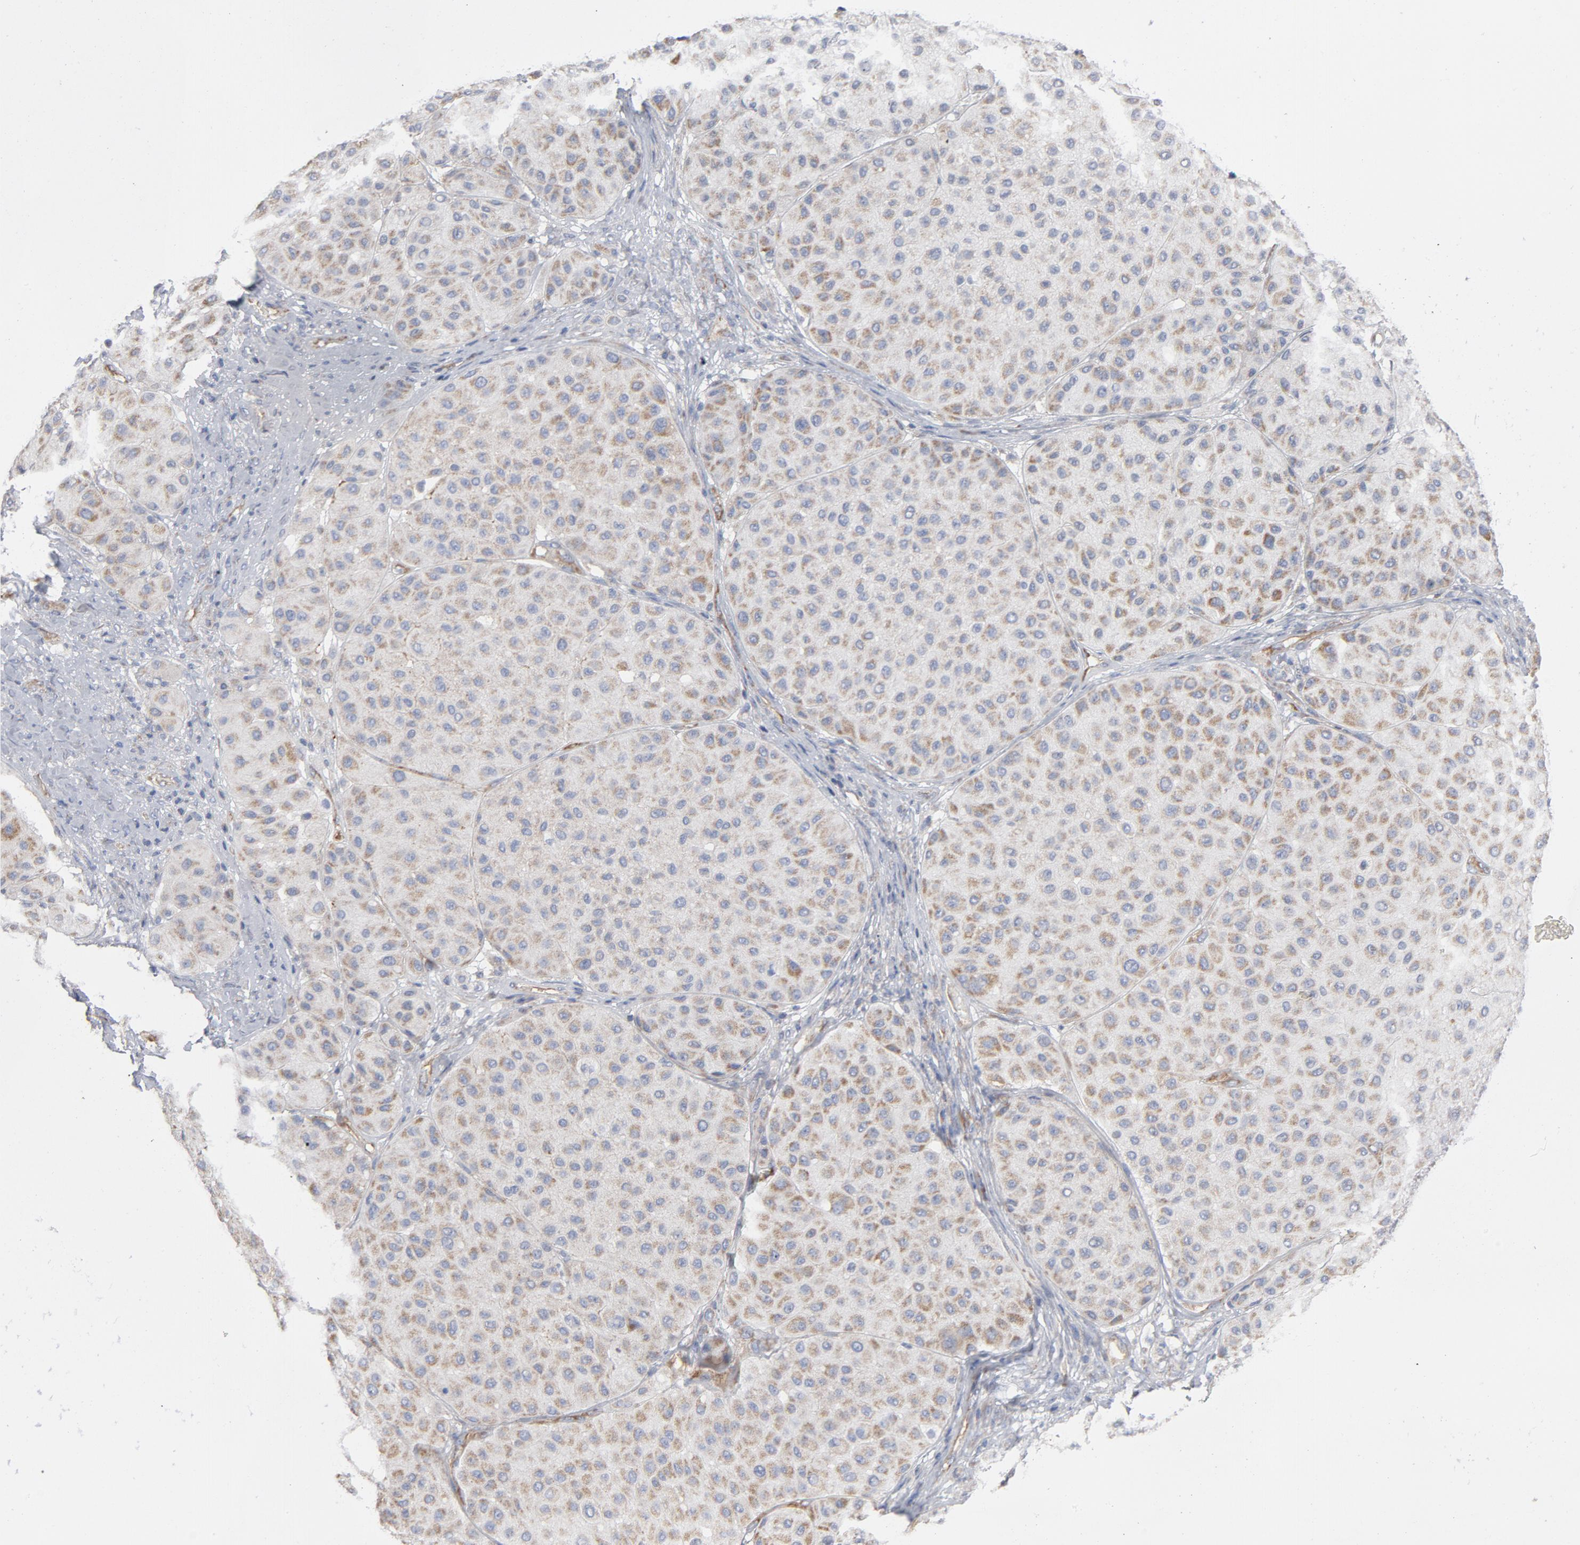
{"staining": {"intensity": "weak", "quantity": ">75%", "location": "cytoplasmic/membranous"}, "tissue": "melanoma", "cell_type": "Tumor cells", "image_type": "cancer", "snomed": [{"axis": "morphology", "description": "Normal tissue, NOS"}, {"axis": "morphology", "description": "Malignant melanoma, Metastatic site"}, {"axis": "topography", "description": "Skin"}], "caption": "Protein staining of malignant melanoma (metastatic site) tissue shows weak cytoplasmic/membranous positivity in approximately >75% of tumor cells.", "gene": "OXA1L", "patient": {"sex": "male", "age": 41}}